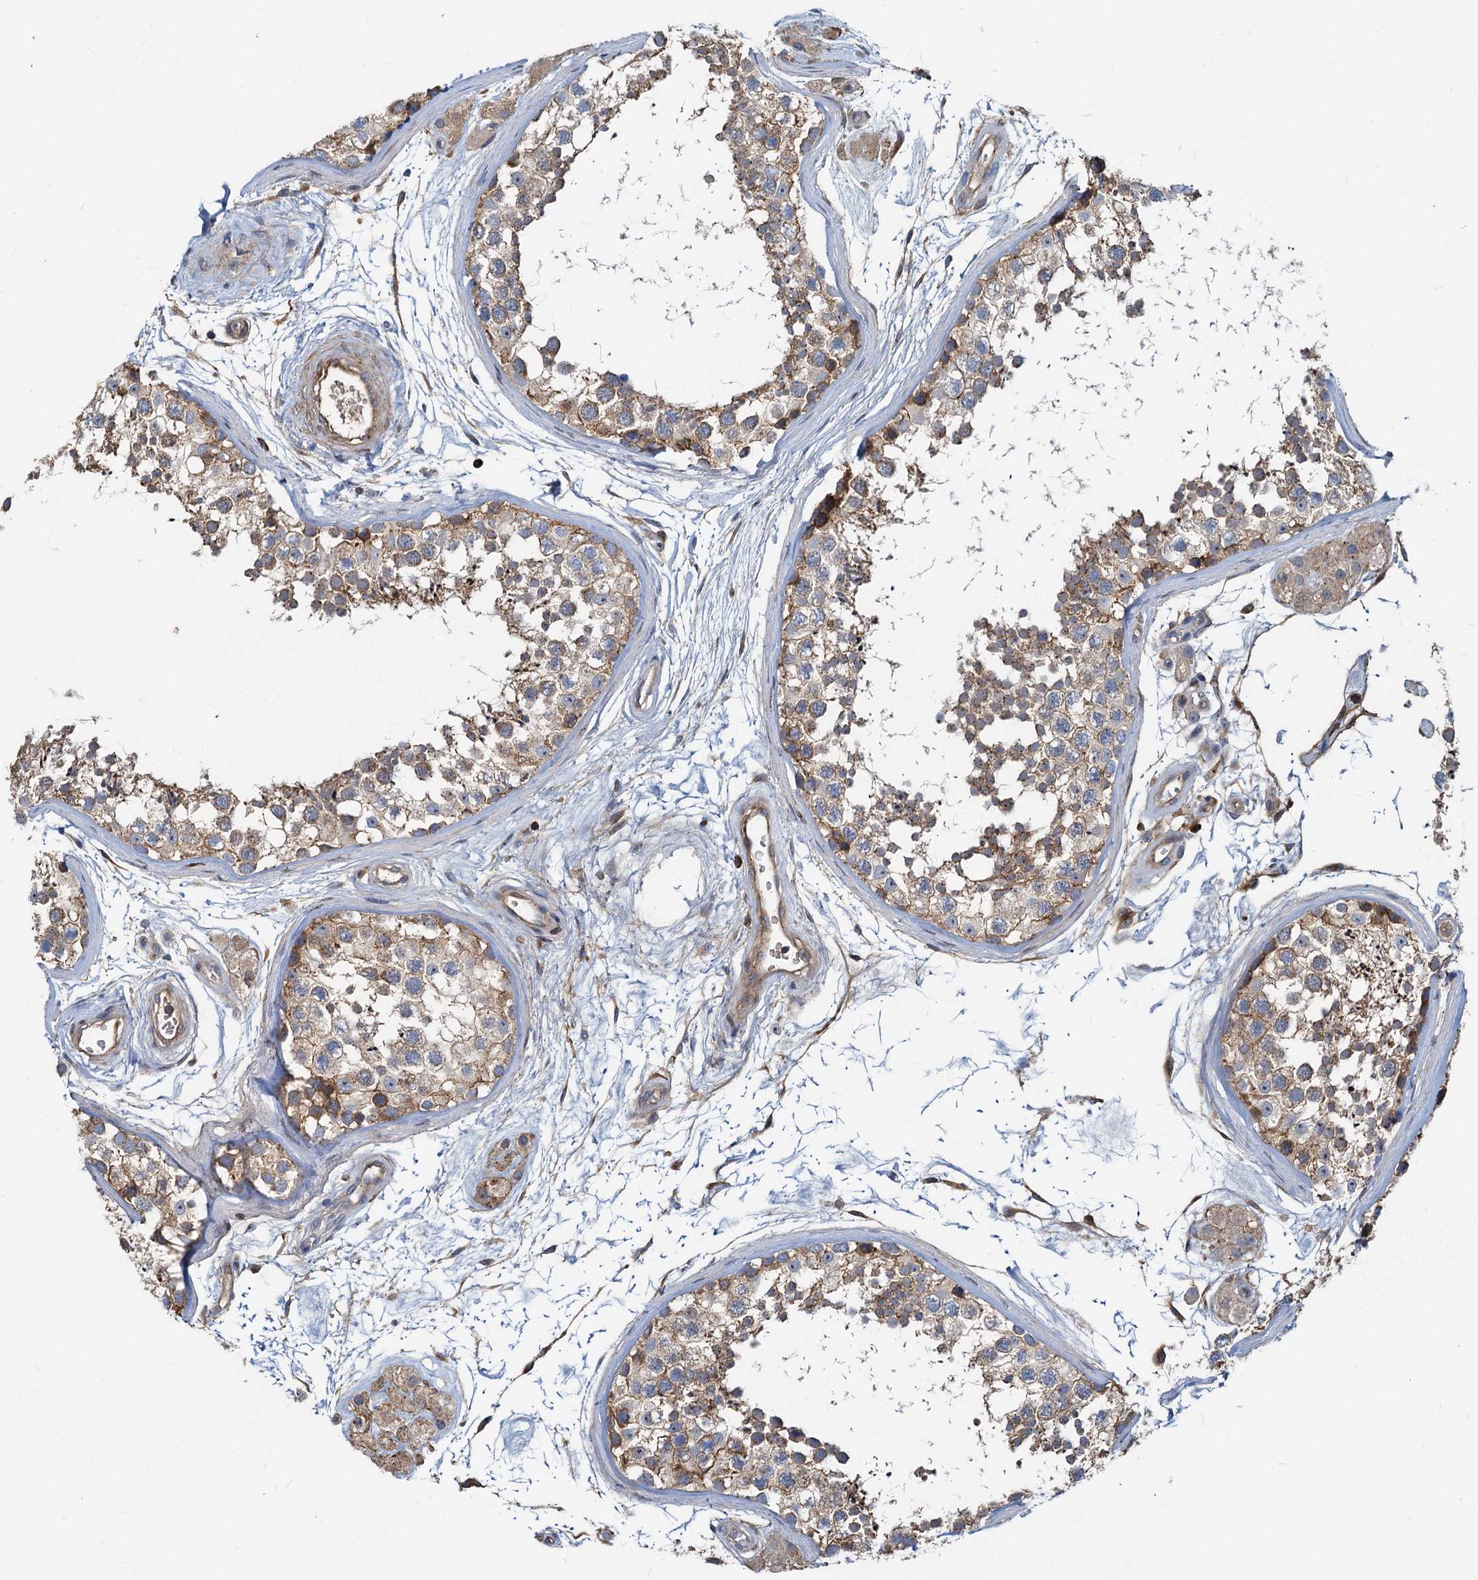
{"staining": {"intensity": "moderate", "quantity": ">75%", "location": "cytoplasmic/membranous"}, "tissue": "testis", "cell_type": "Cells in seminiferous ducts", "image_type": "normal", "snomed": [{"axis": "morphology", "description": "Normal tissue, NOS"}, {"axis": "topography", "description": "Testis"}], "caption": "Protein expression analysis of normal human testis reveals moderate cytoplasmic/membranous expression in approximately >75% of cells in seminiferous ducts. The protein is stained brown, and the nuclei are stained in blue (DAB IHC with brightfield microscopy, high magnification).", "gene": "LNX2", "patient": {"sex": "male", "age": 56}}